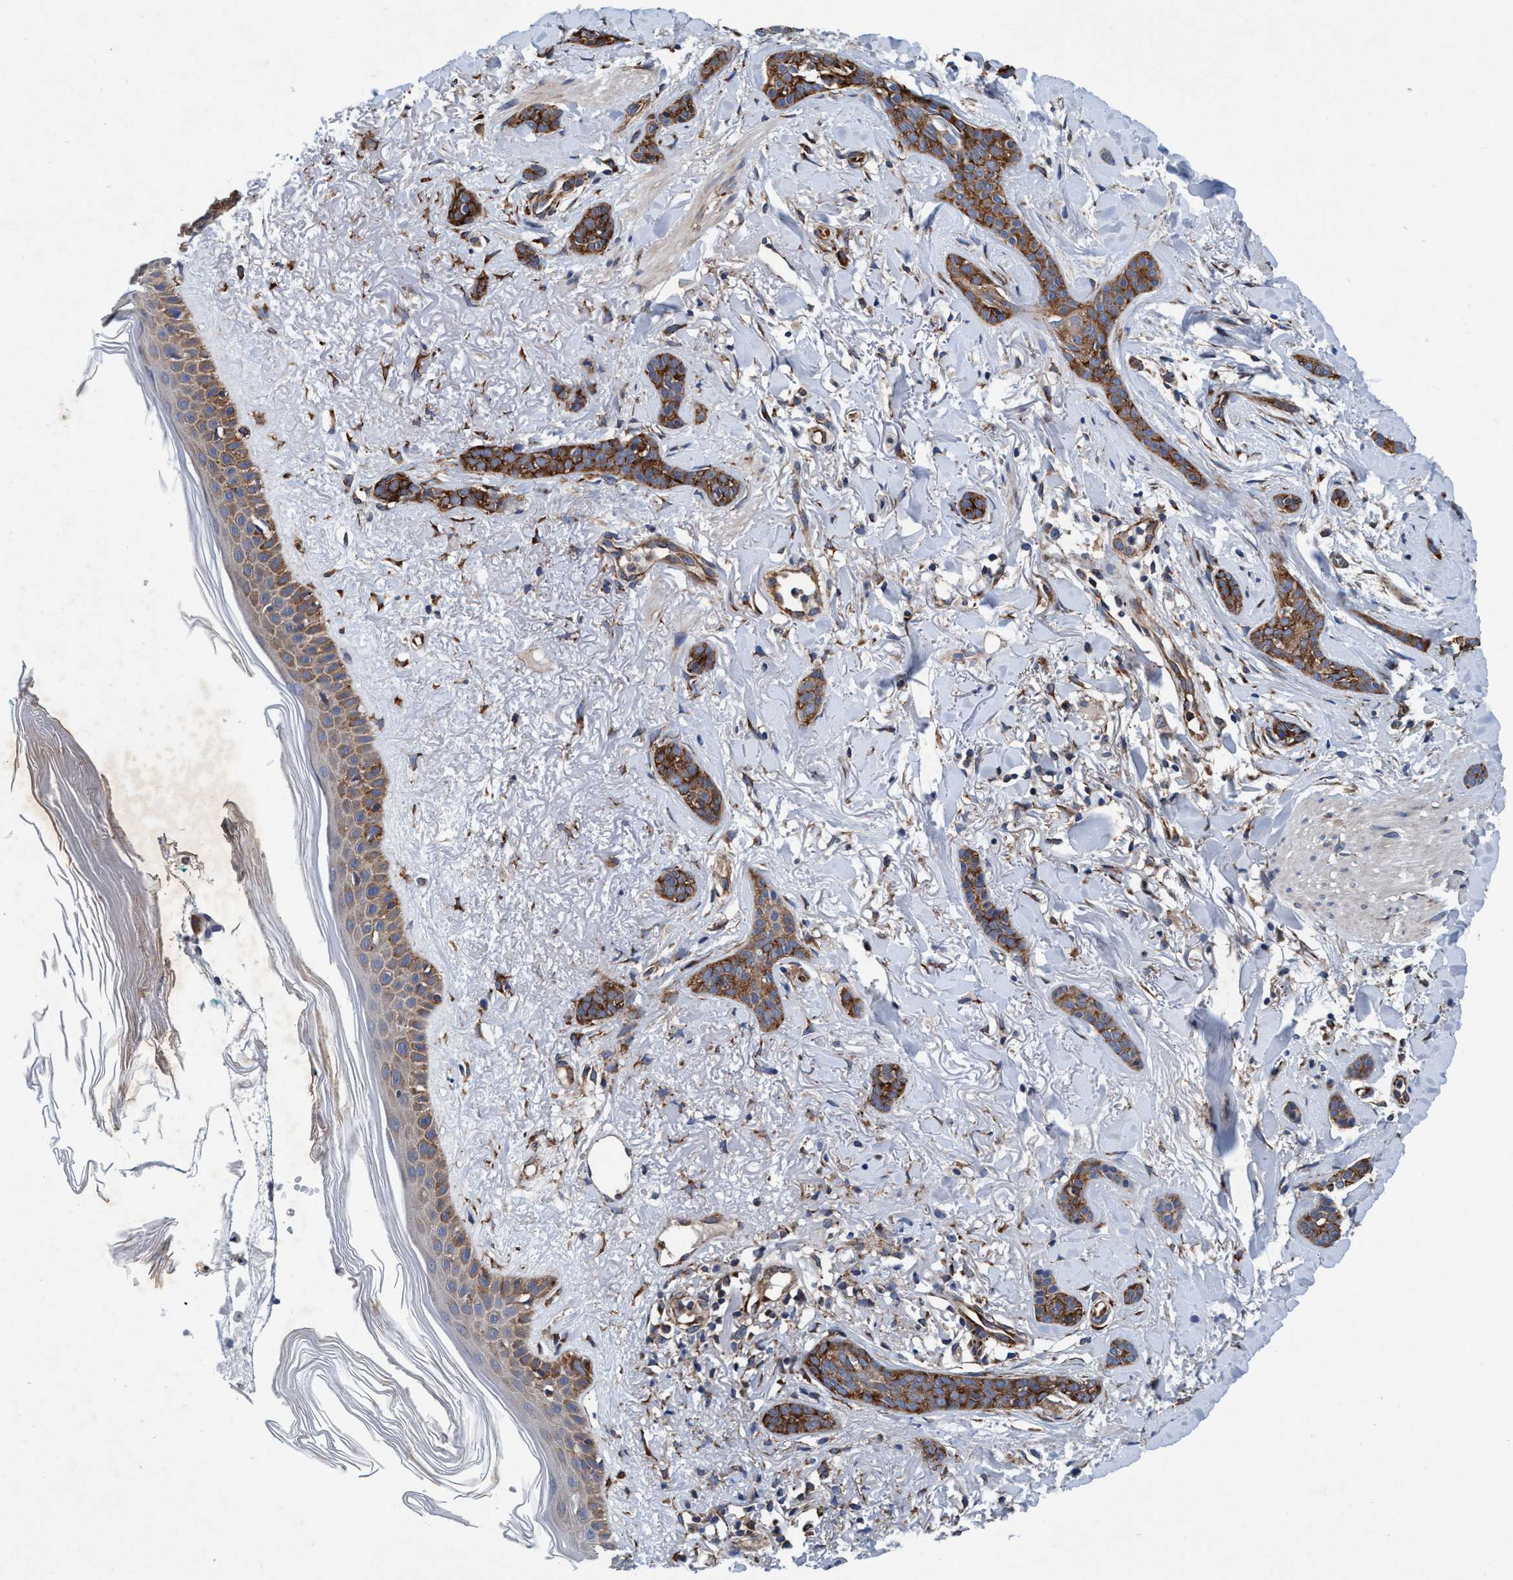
{"staining": {"intensity": "strong", "quantity": ">75%", "location": "cytoplasmic/membranous"}, "tissue": "skin cancer", "cell_type": "Tumor cells", "image_type": "cancer", "snomed": [{"axis": "morphology", "description": "Basal cell carcinoma"}, {"axis": "morphology", "description": "Adnexal tumor, benign"}, {"axis": "topography", "description": "Skin"}], "caption": "Protein positivity by IHC shows strong cytoplasmic/membranous expression in approximately >75% of tumor cells in skin benign adnexal tumor.", "gene": "ENDOG", "patient": {"sex": "female", "age": 42}}